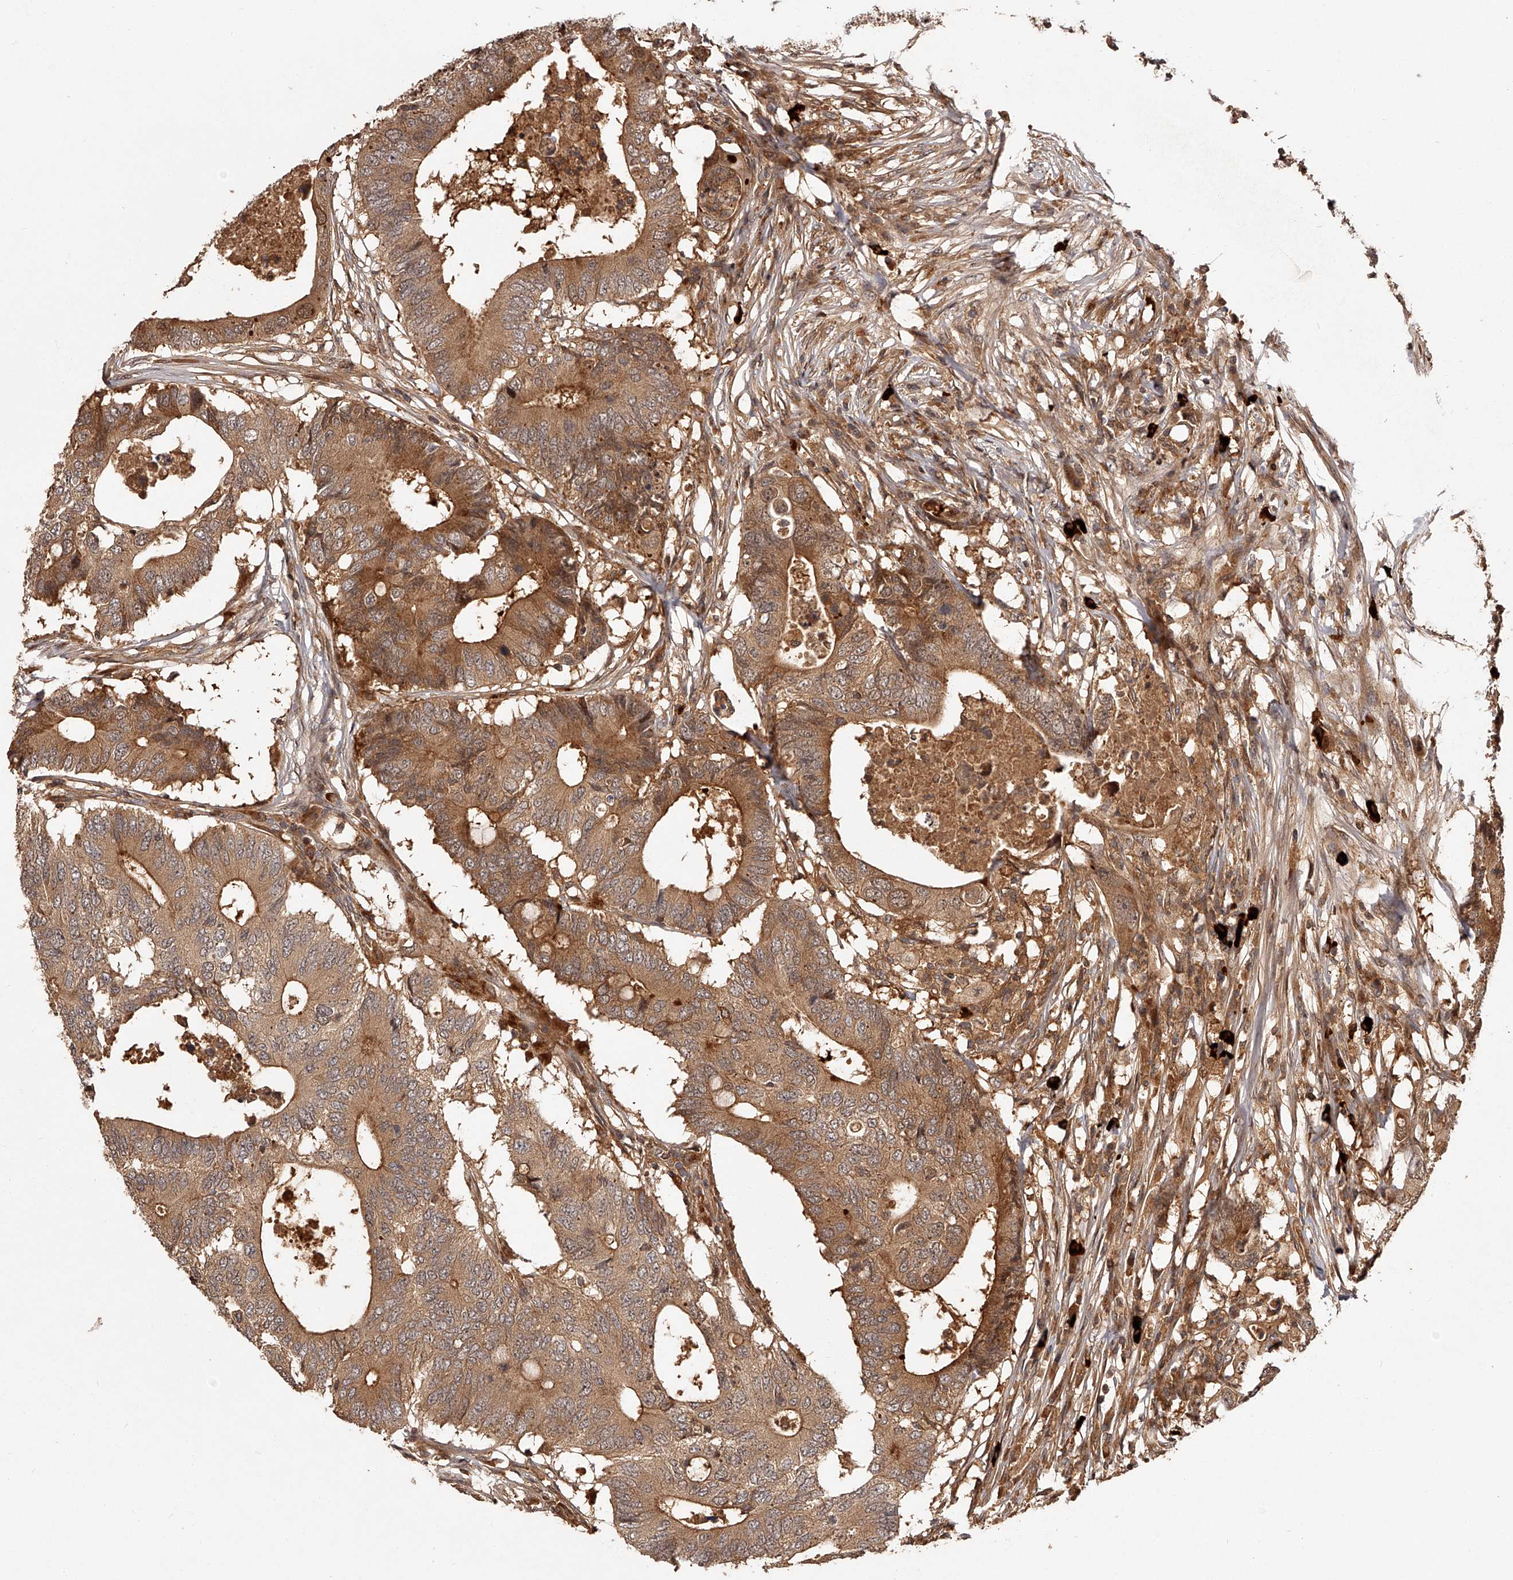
{"staining": {"intensity": "moderate", "quantity": ">75%", "location": "cytoplasmic/membranous"}, "tissue": "colorectal cancer", "cell_type": "Tumor cells", "image_type": "cancer", "snomed": [{"axis": "morphology", "description": "Adenocarcinoma, NOS"}, {"axis": "topography", "description": "Colon"}], "caption": "Colorectal cancer was stained to show a protein in brown. There is medium levels of moderate cytoplasmic/membranous staining in about >75% of tumor cells.", "gene": "CRYZL1", "patient": {"sex": "male", "age": 71}}